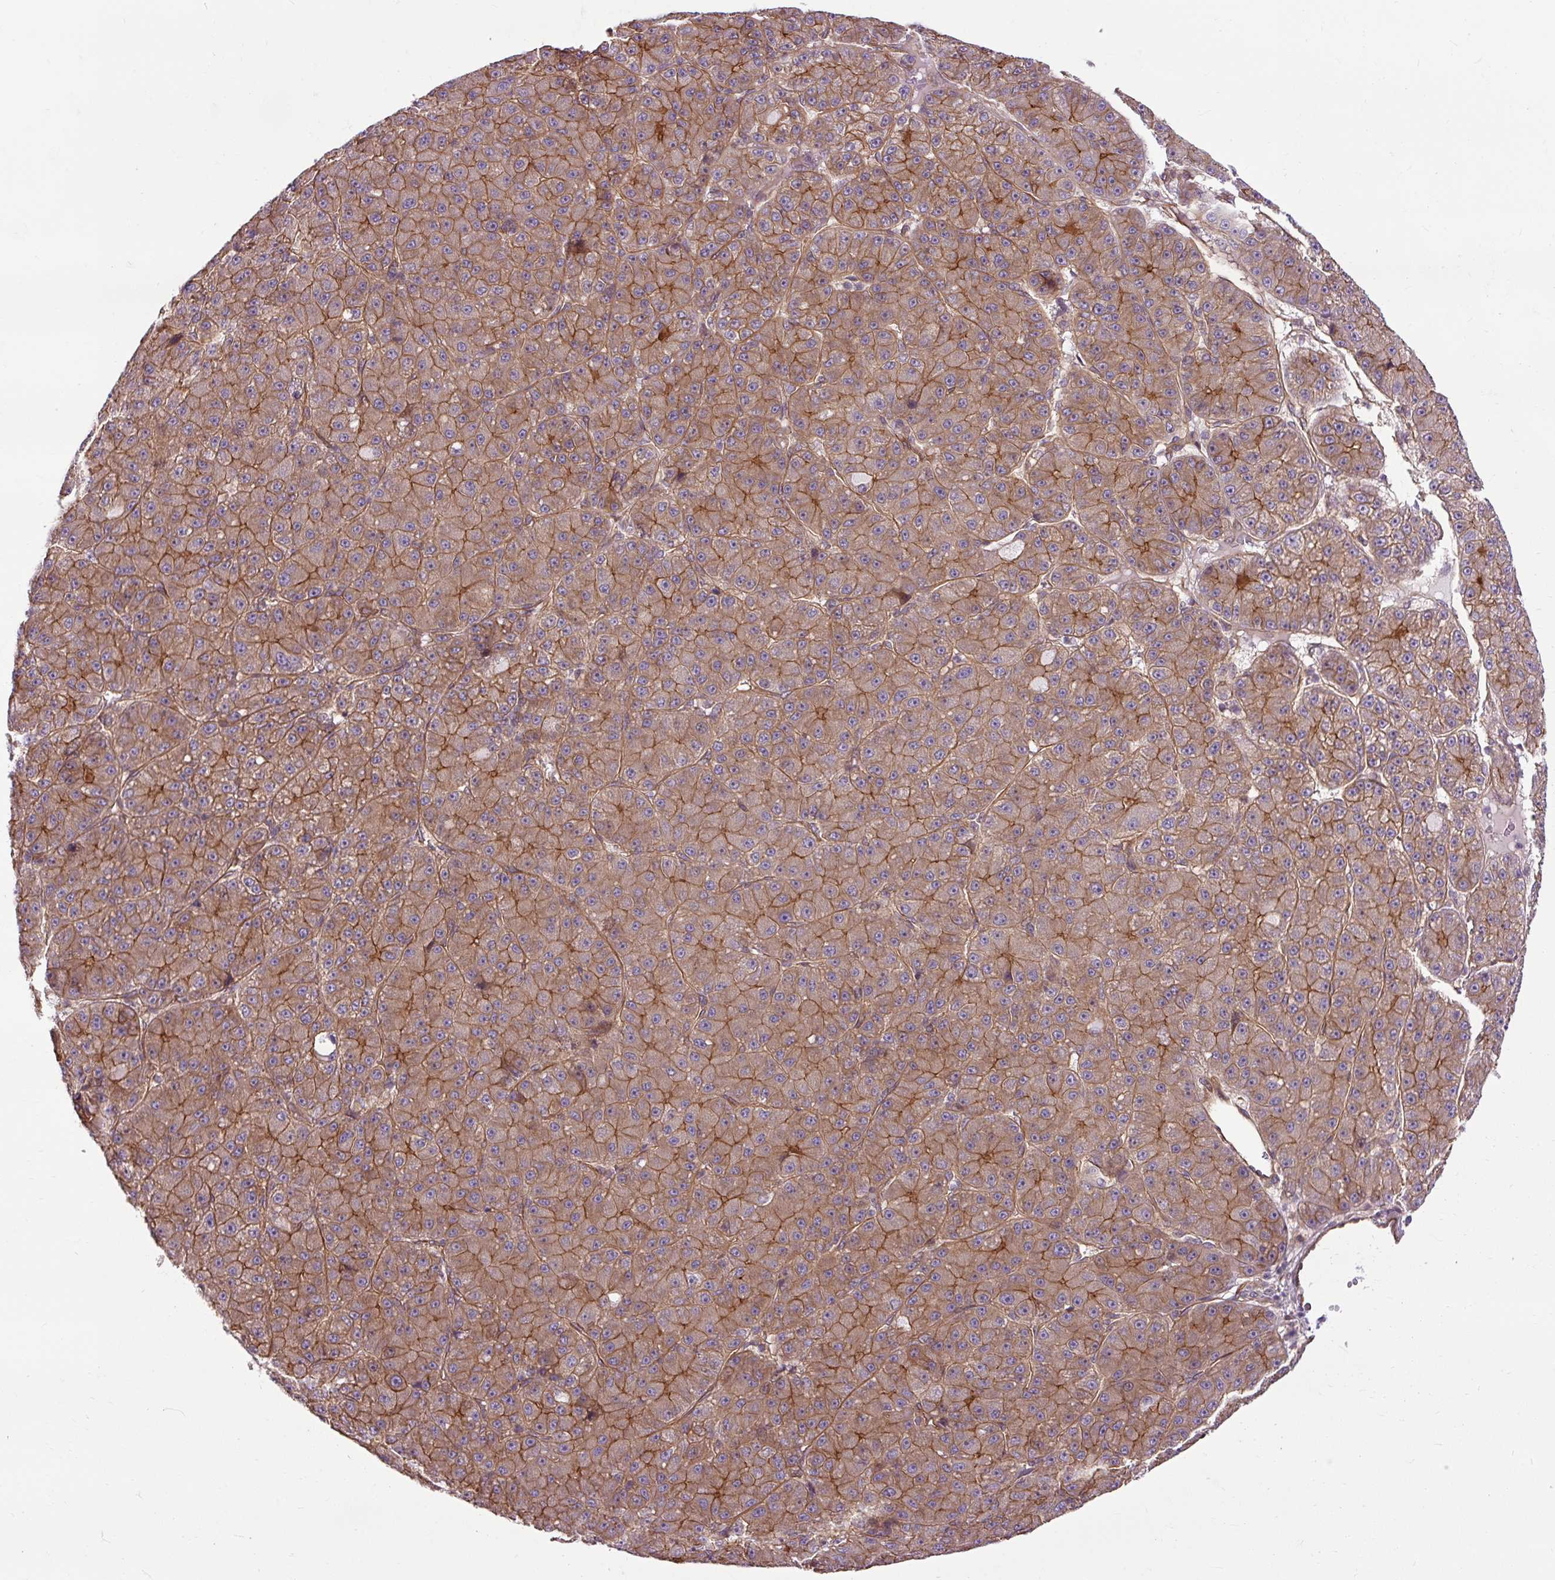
{"staining": {"intensity": "moderate", "quantity": "25%-75%", "location": "cytoplasmic/membranous"}, "tissue": "liver cancer", "cell_type": "Tumor cells", "image_type": "cancer", "snomed": [{"axis": "morphology", "description": "Carcinoma, Hepatocellular, NOS"}, {"axis": "topography", "description": "Liver"}], "caption": "Immunohistochemical staining of liver hepatocellular carcinoma reveals medium levels of moderate cytoplasmic/membranous protein expression in approximately 25%-75% of tumor cells. (DAB = brown stain, brightfield microscopy at high magnification).", "gene": "CCDC93", "patient": {"sex": "male", "age": 67}}